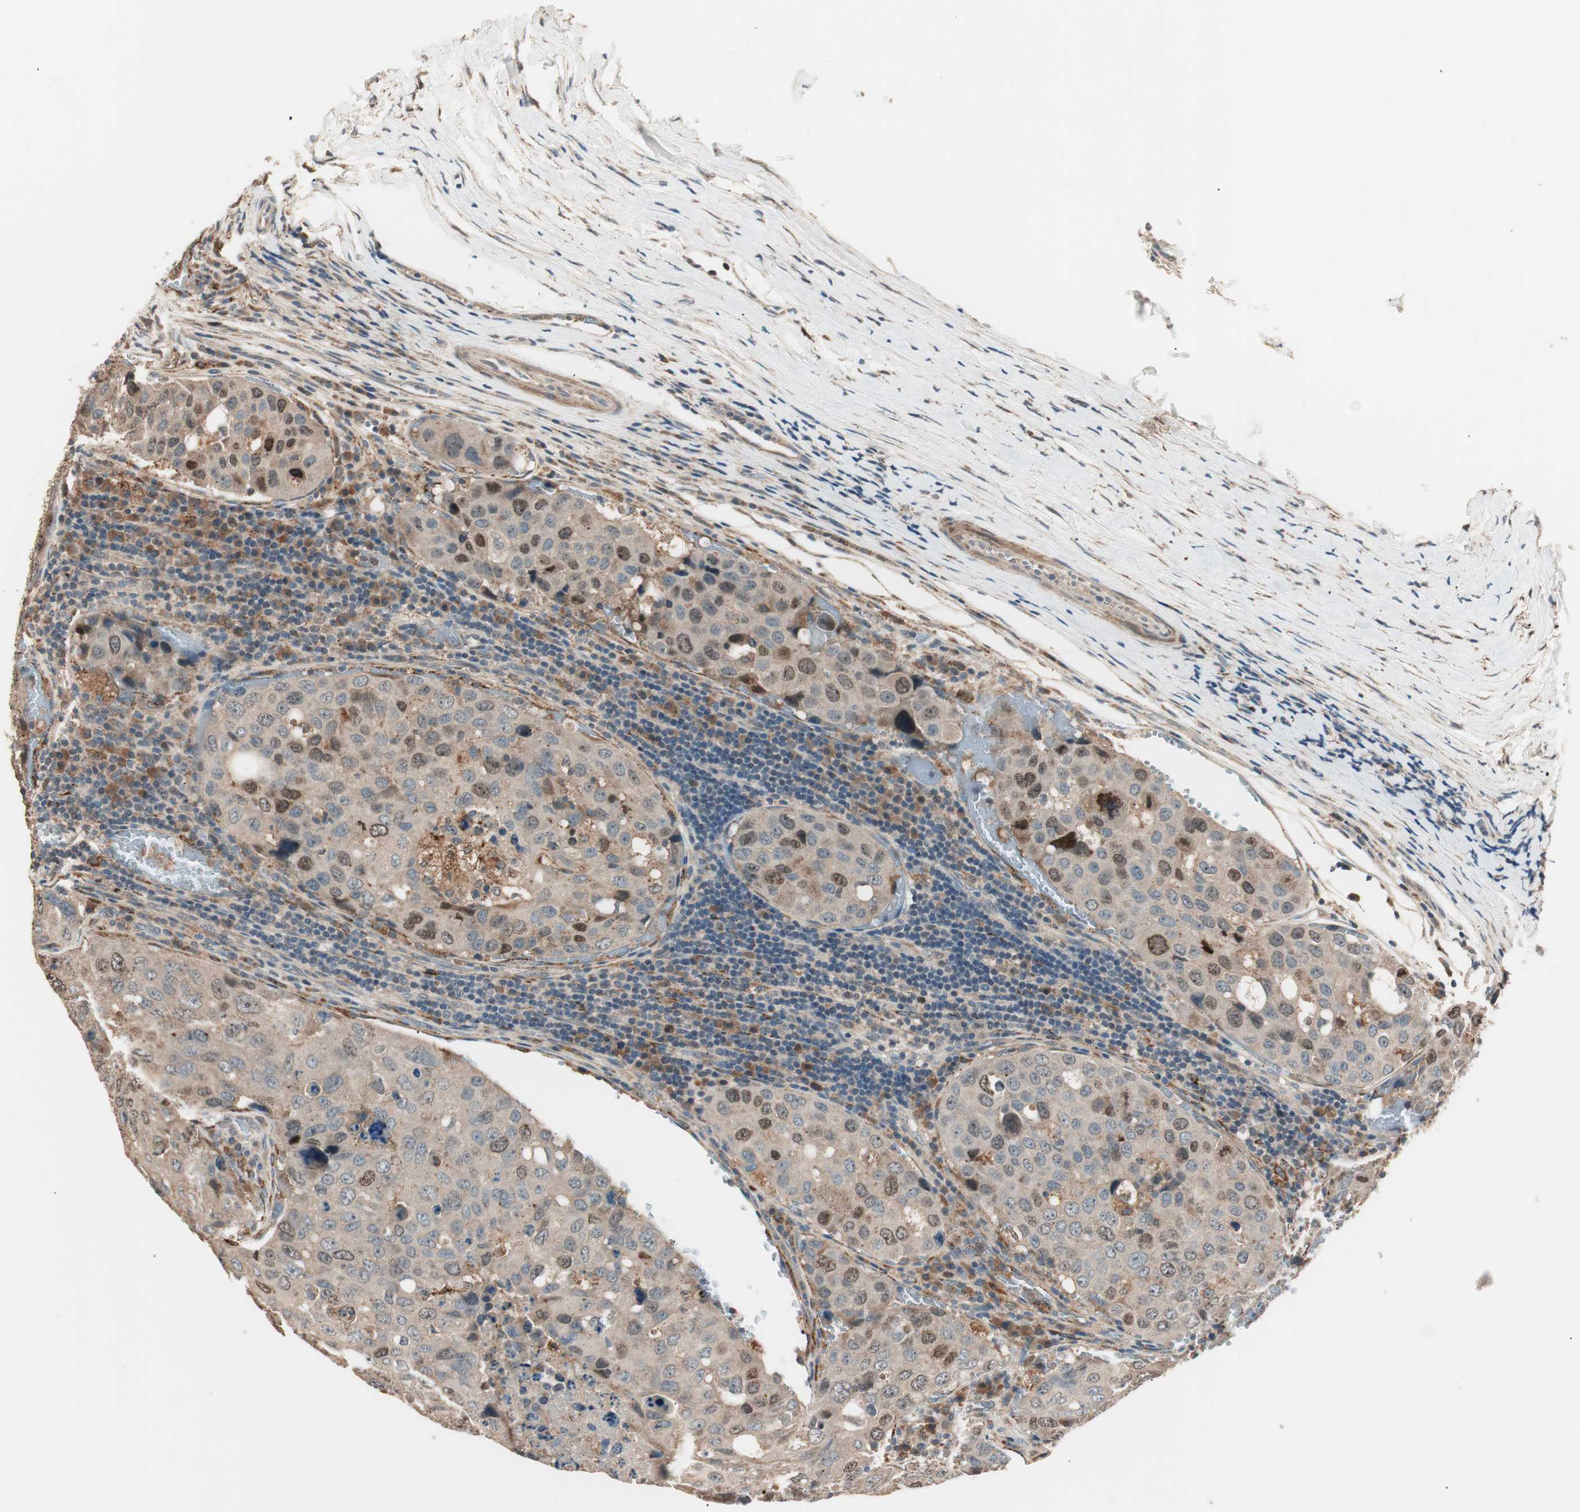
{"staining": {"intensity": "moderate", "quantity": ">75%", "location": "cytoplasmic/membranous,nuclear"}, "tissue": "urothelial cancer", "cell_type": "Tumor cells", "image_type": "cancer", "snomed": [{"axis": "morphology", "description": "Urothelial carcinoma, High grade"}, {"axis": "topography", "description": "Lymph node"}, {"axis": "topography", "description": "Urinary bladder"}], "caption": "Immunohistochemistry (DAB) staining of urothelial carcinoma (high-grade) displays moderate cytoplasmic/membranous and nuclear protein staining in about >75% of tumor cells.", "gene": "NFRKB", "patient": {"sex": "male", "age": 51}}